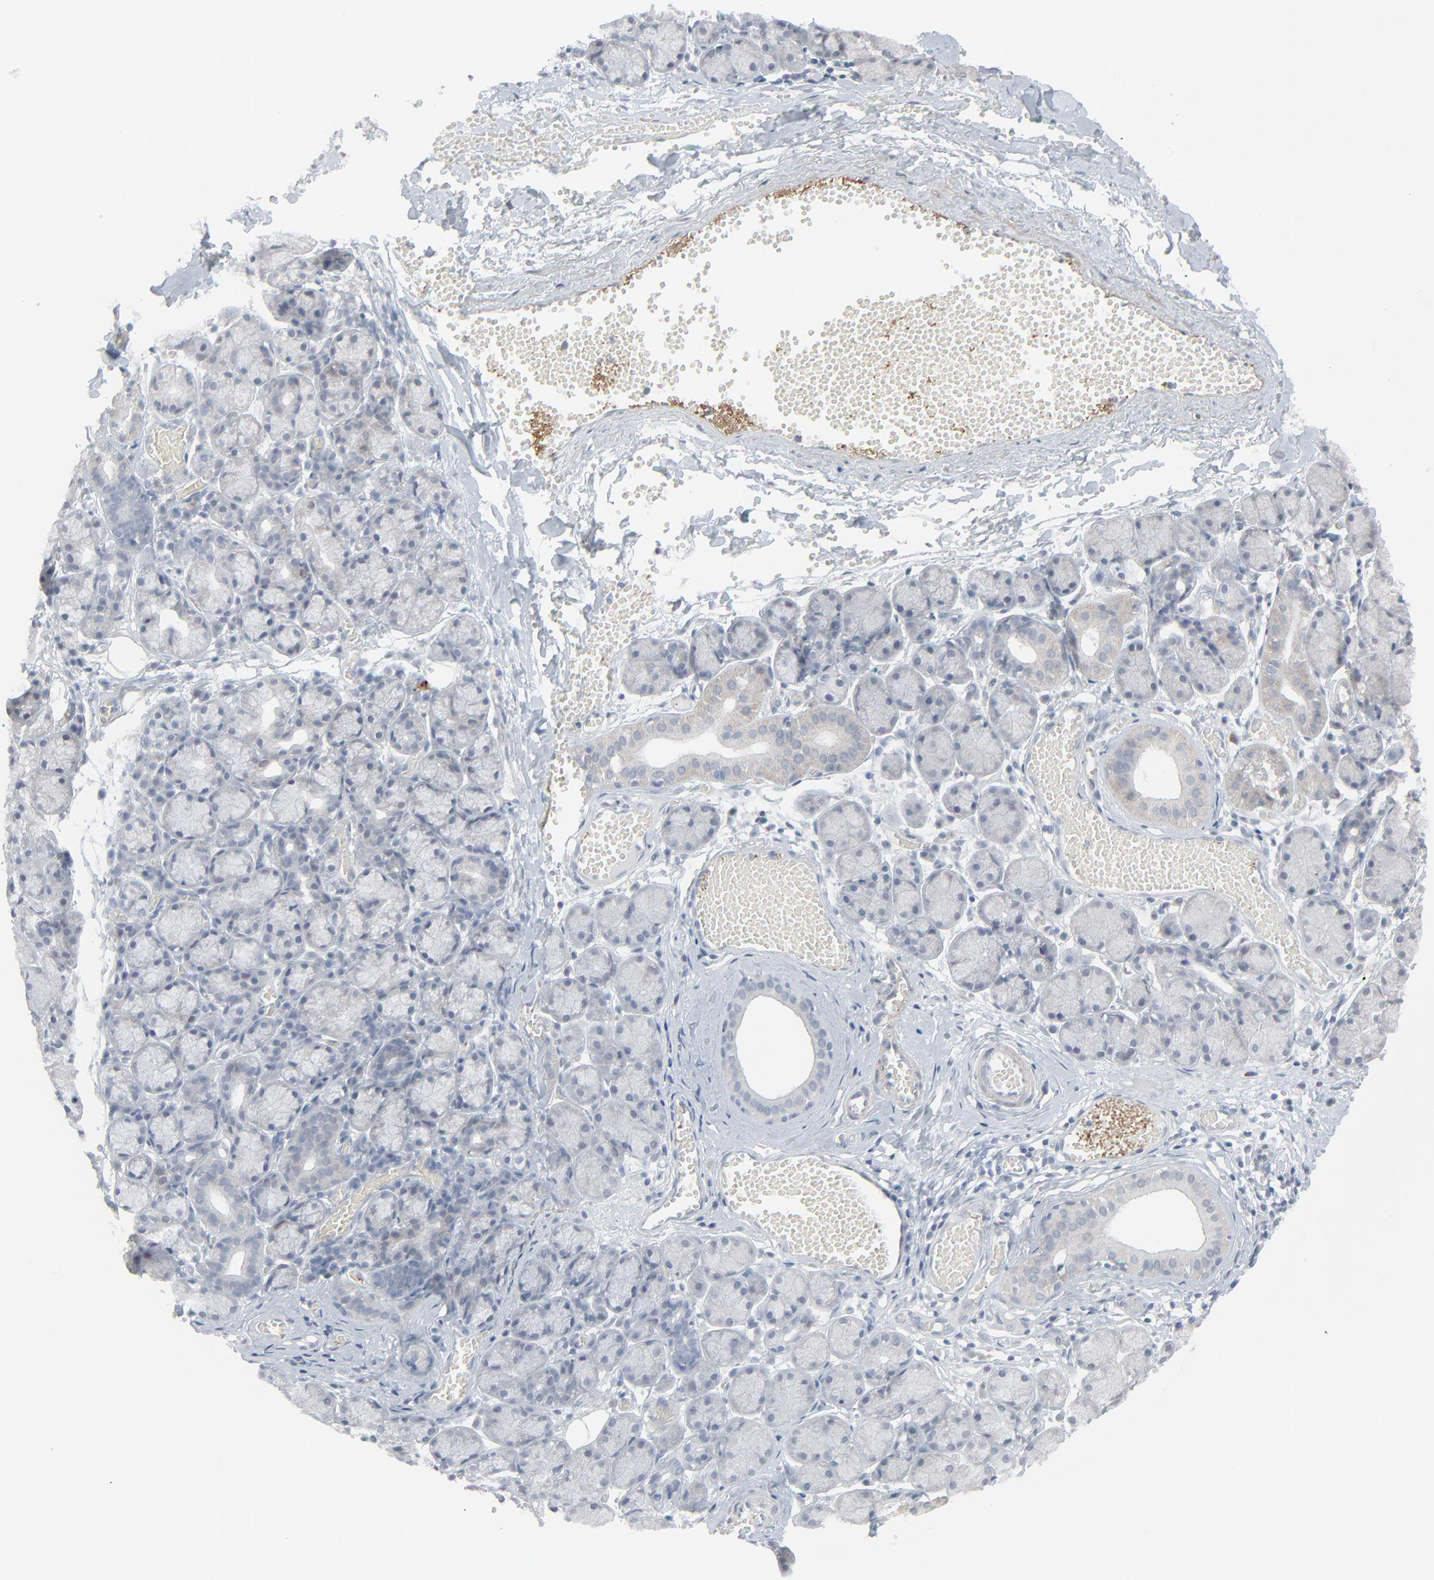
{"staining": {"intensity": "weak", "quantity": "<25%", "location": "cytoplasmic/membranous"}, "tissue": "salivary gland", "cell_type": "Glandular cells", "image_type": "normal", "snomed": [{"axis": "morphology", "description": "Normal tissue, NOS"}, {"axis": "topography", "description": "Salivary gland"}], "caption": "Immunohistochemistry (IHC) photomicrograph of normal salivary gland: human salivary gland stained with DAB shows no significant protein expression in glandular cells.", "gene": "NEUROD1", "patient": {"sex": "female", "age": 24}}